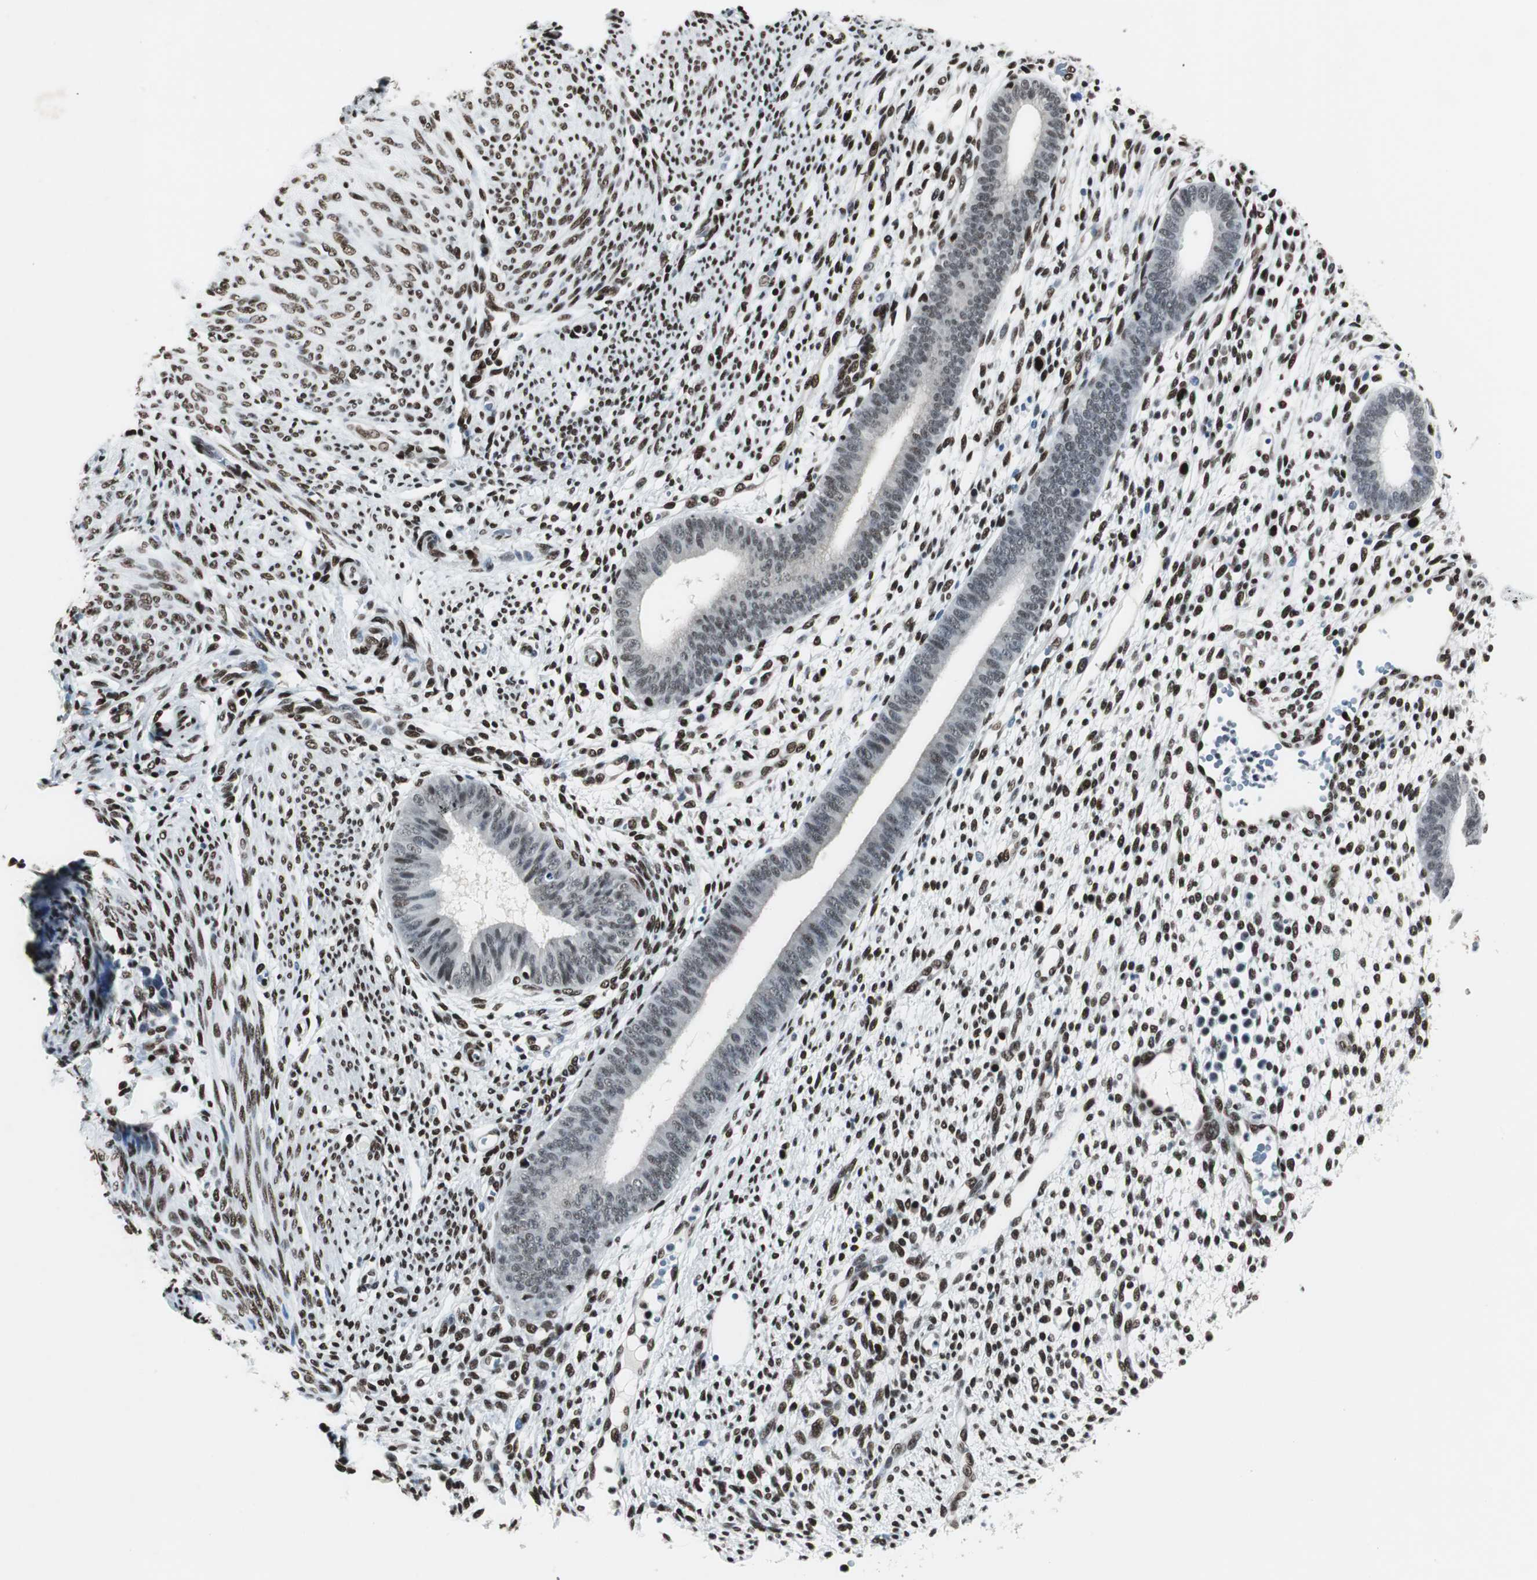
{"staining": {"intensity": "strong", "quantity": "25%-75%", "location": "nuclear"}, "tissue": "endometrium", "cell_type": "Cells in endometrial stroma", "image_type": "normal", "snomed": [{"axis": "morphology", "description": "Normal tissue, NOS"}, {"axis": "topography", "description": "Endometrium"}], "caption": "Endometrium stained with immunohistochemistry (IHC) exhibits strong nuclear staining in about 25%-75% of cells in endometrial stroma. The protein is stained brown, and the nuclei are stained in blue (DAB IHC with brightfield microscopy, high magnification).", "gene": "MEF2D", "patient": {"sex": "female", "age": 35}}